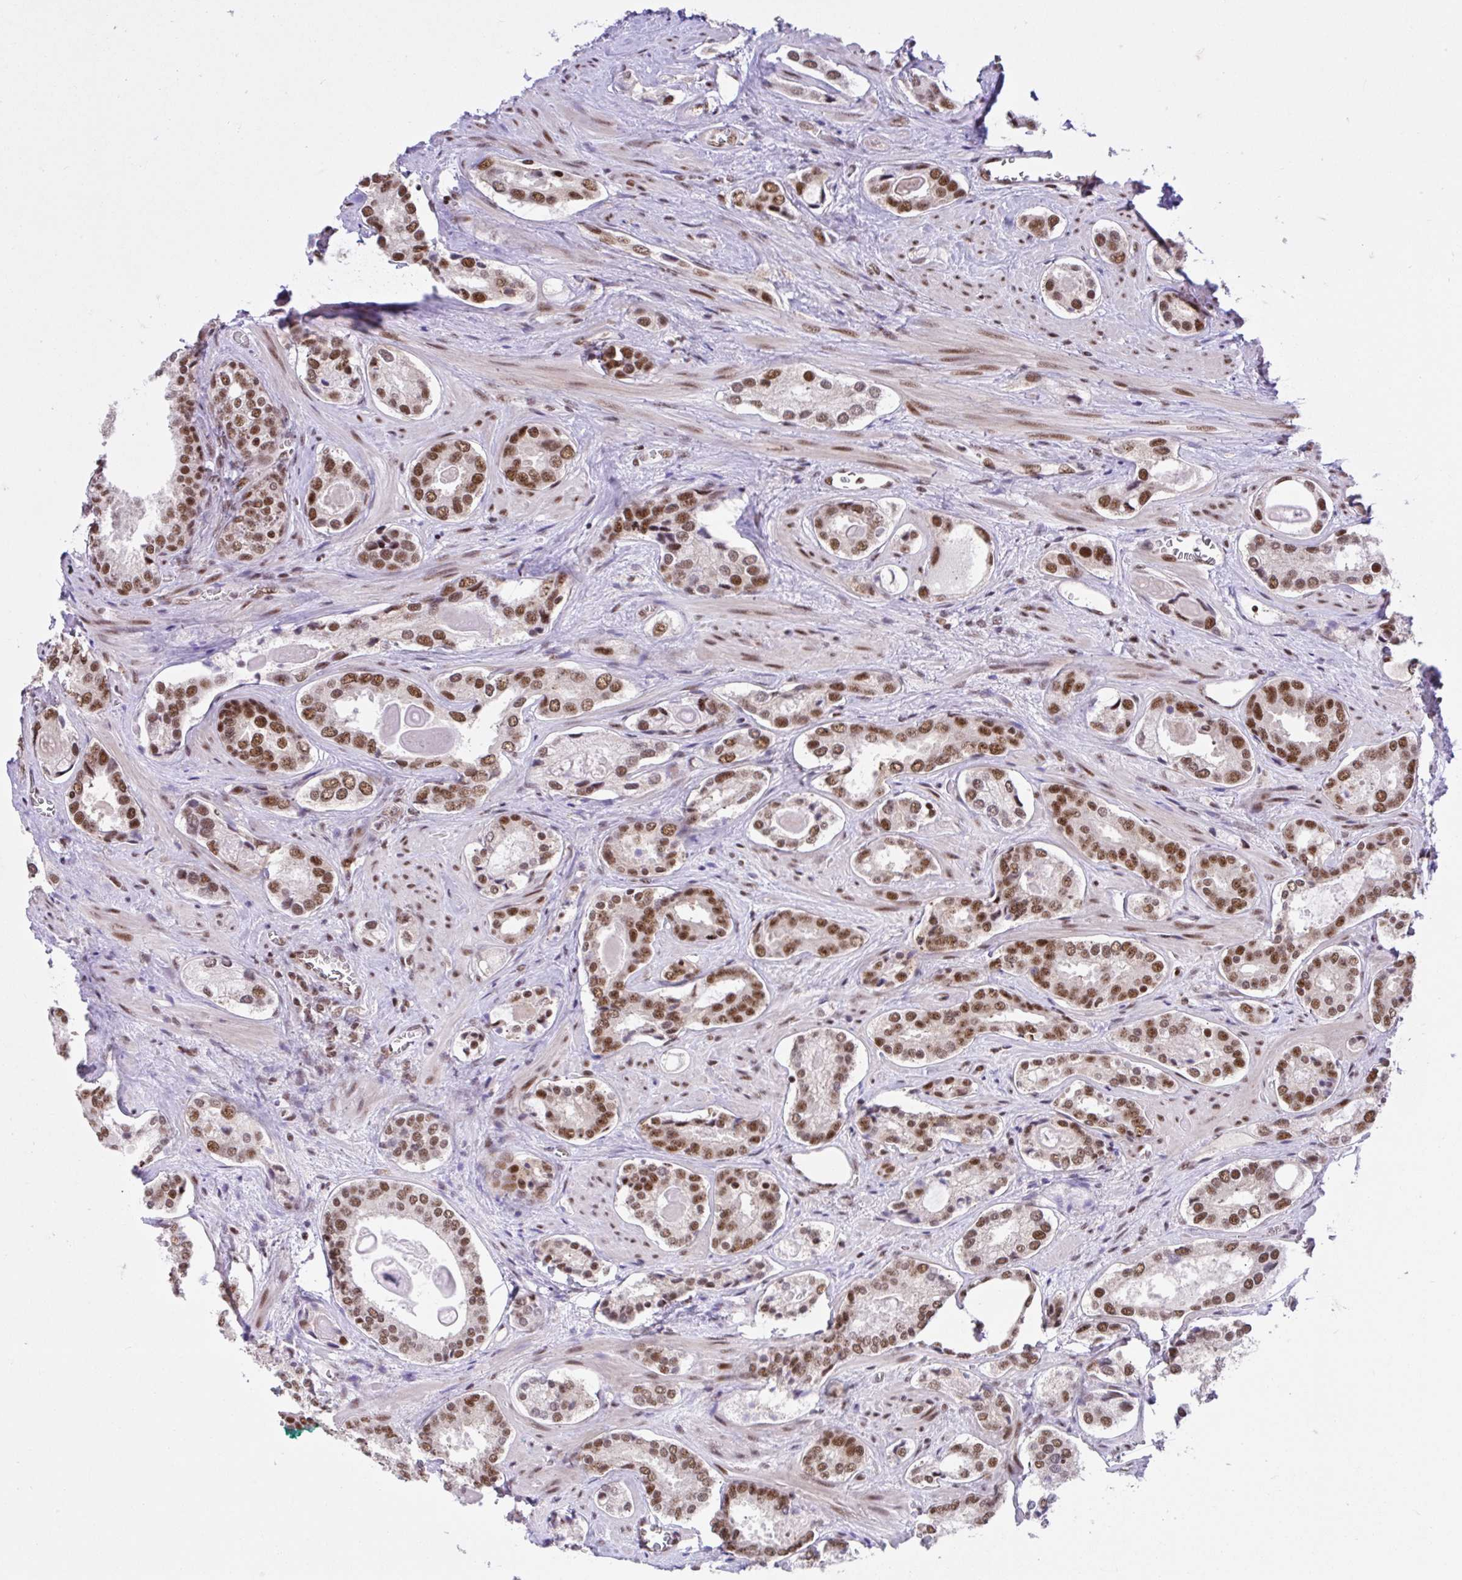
{"staining": {"intensity": "moderate", "quantity": ">75%", "location": "nuclear"}, "tissue": "prostate cancer", "cell_type": "Tumor cells", "image_type": "cancer", "snomed": [{"axis": "morphology", "description": "Adenocarcinoma, Low grade"}, {"axis": "topography", "description": "Prostate"}], "caption": "IHC micrograph of neoplastic tissue: prostate cancer stained using IHC demonstrates medium levels of moderate protein expression localized specifically in the nuclear of tumor cells, appearing as a nuclear brown color.", "gene": "CCDC12", "patient": {"sex": "male", "age": 62}}